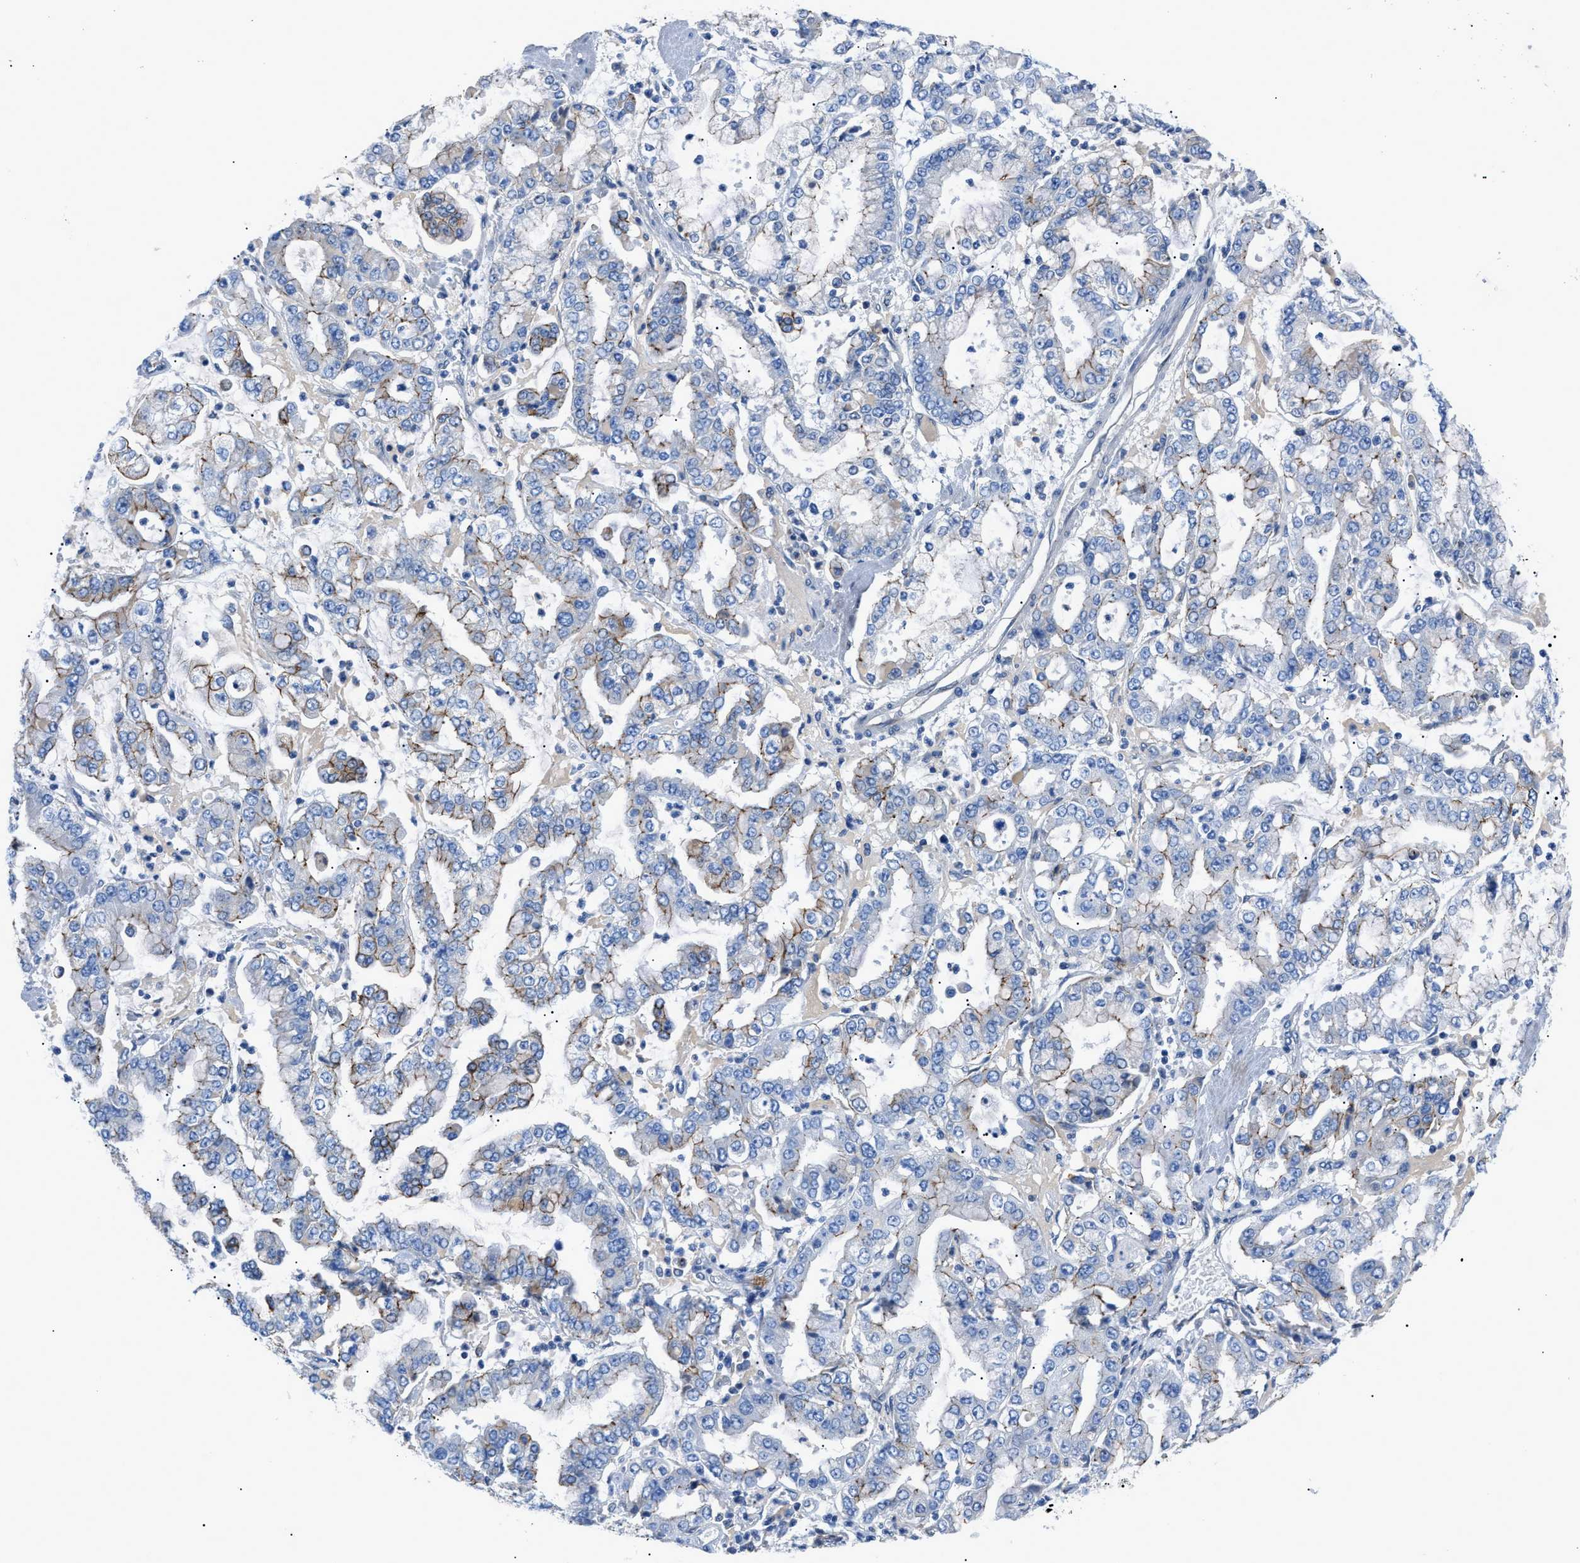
{"staining": {"intensity": "moderate", "quantity": "<25%", "location": "cytoplasmic/membranous"}, "tissue": "stomach cancer", "cell_type": "Tumor cells", "image_type": "cancer", "snomed": [{"axis": "morphology", "description": "Adenocarcinoma, NOS"}, {"axis": "topography", "description": "Stomach"}], "caption": "DAB (3,3'-diaminobenzidine) immunohistochemical staining of human stomach cancer reveals moderate cytoplasmic/membranous protein staining in approximately <25% of tumor cells.", "gene": "ZDHHC24", "patient": {"sex": "male", "age": 76}}